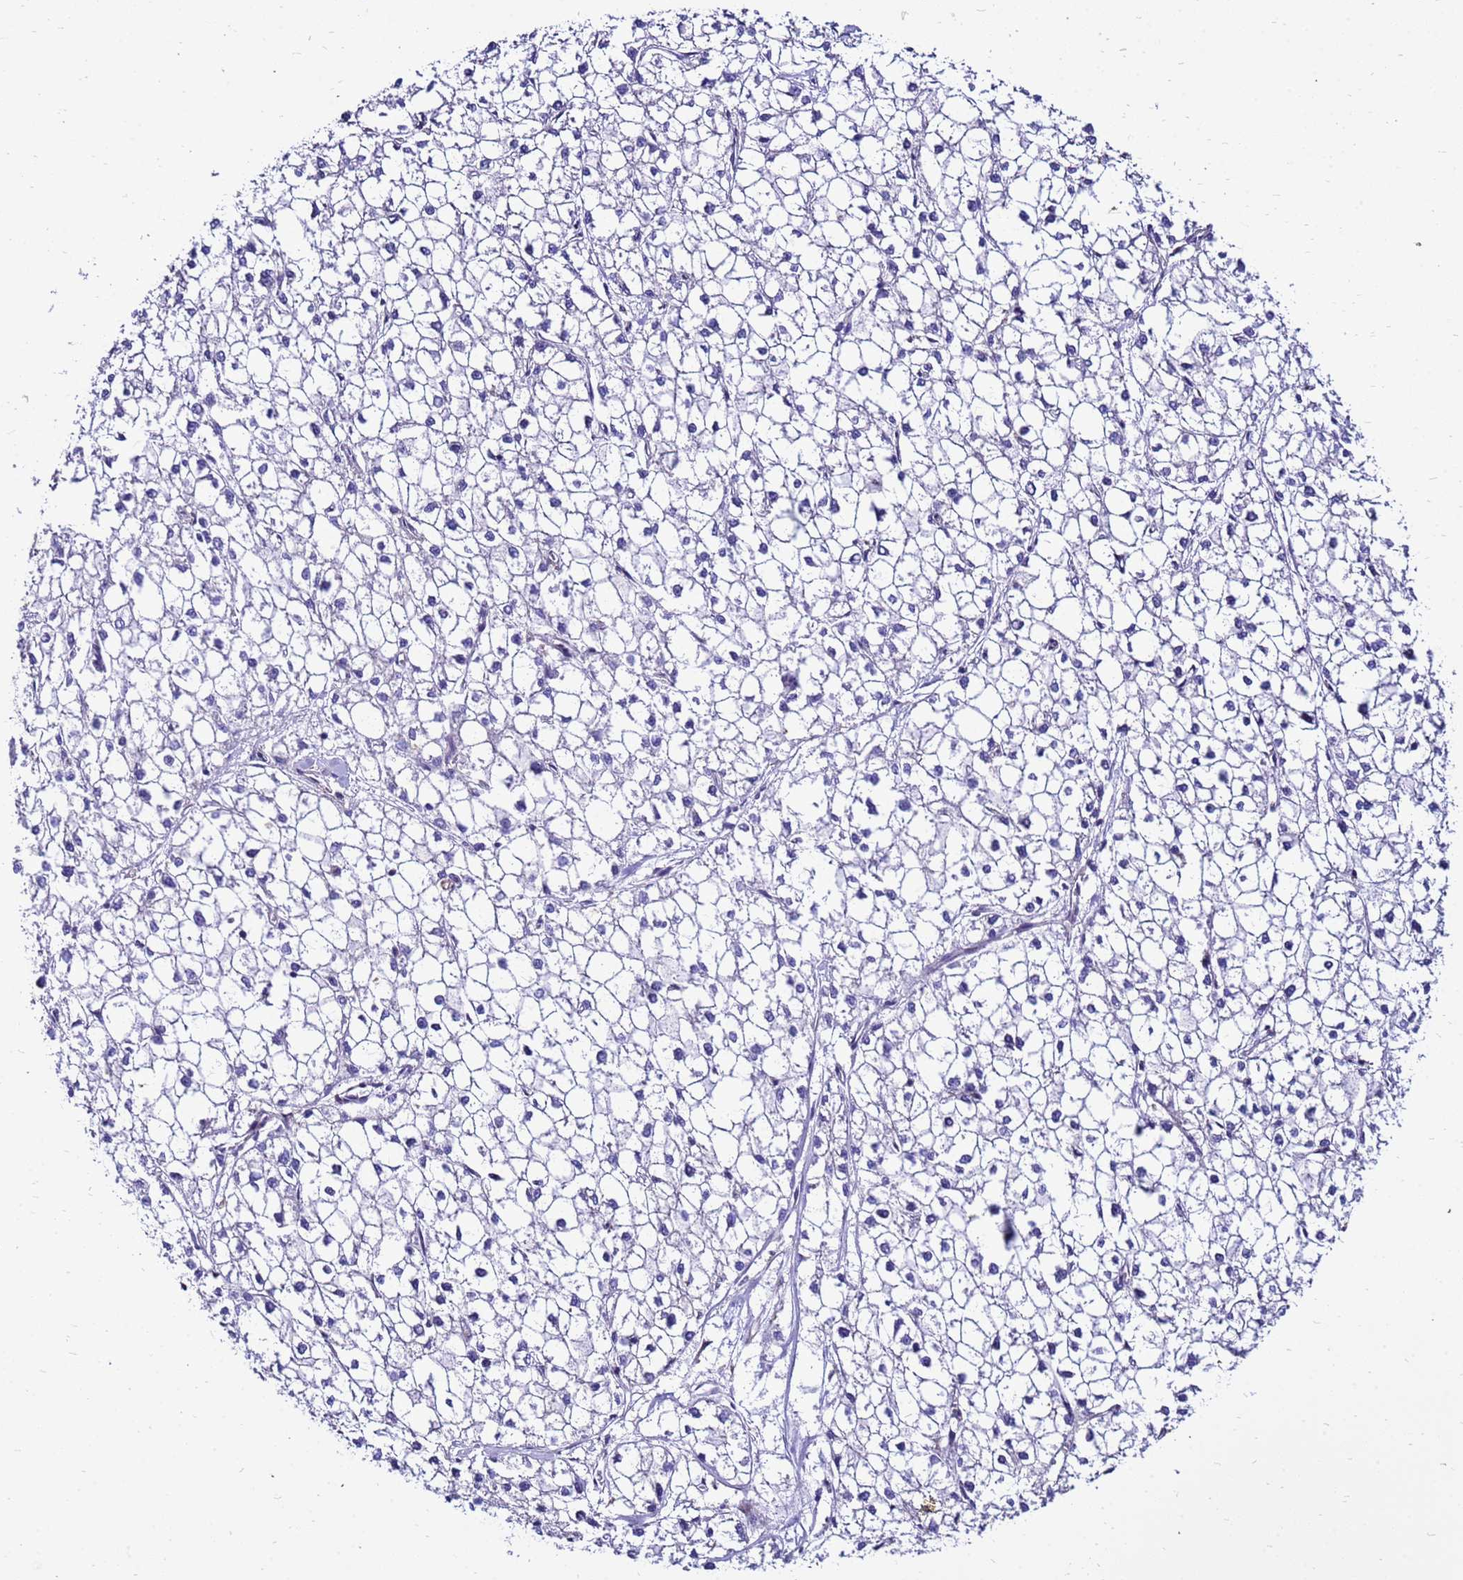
{"staining": {"intensity": "negative", "quantity": "none", "location": "none"}, "tissue": "liver cancer", "cell_type": "Tumor cells", "image_type": "cancer", "snomed": [{"axis": "morphology", "description": "Carcinoma, Hepatocellular, NOS"}, {"axis": "topography", "description": "Liver"}], "caption": "Immunohistochemical staining of hepatocellular carcinoma (liver) reveals no significant positivity in tumor cells. (DAB (3,3'-diaminobenzidine) immunohistochemistry with hematoxylin counter stain).", "gene": "GET3", "patient": {"sex": "female", "age": 43}}